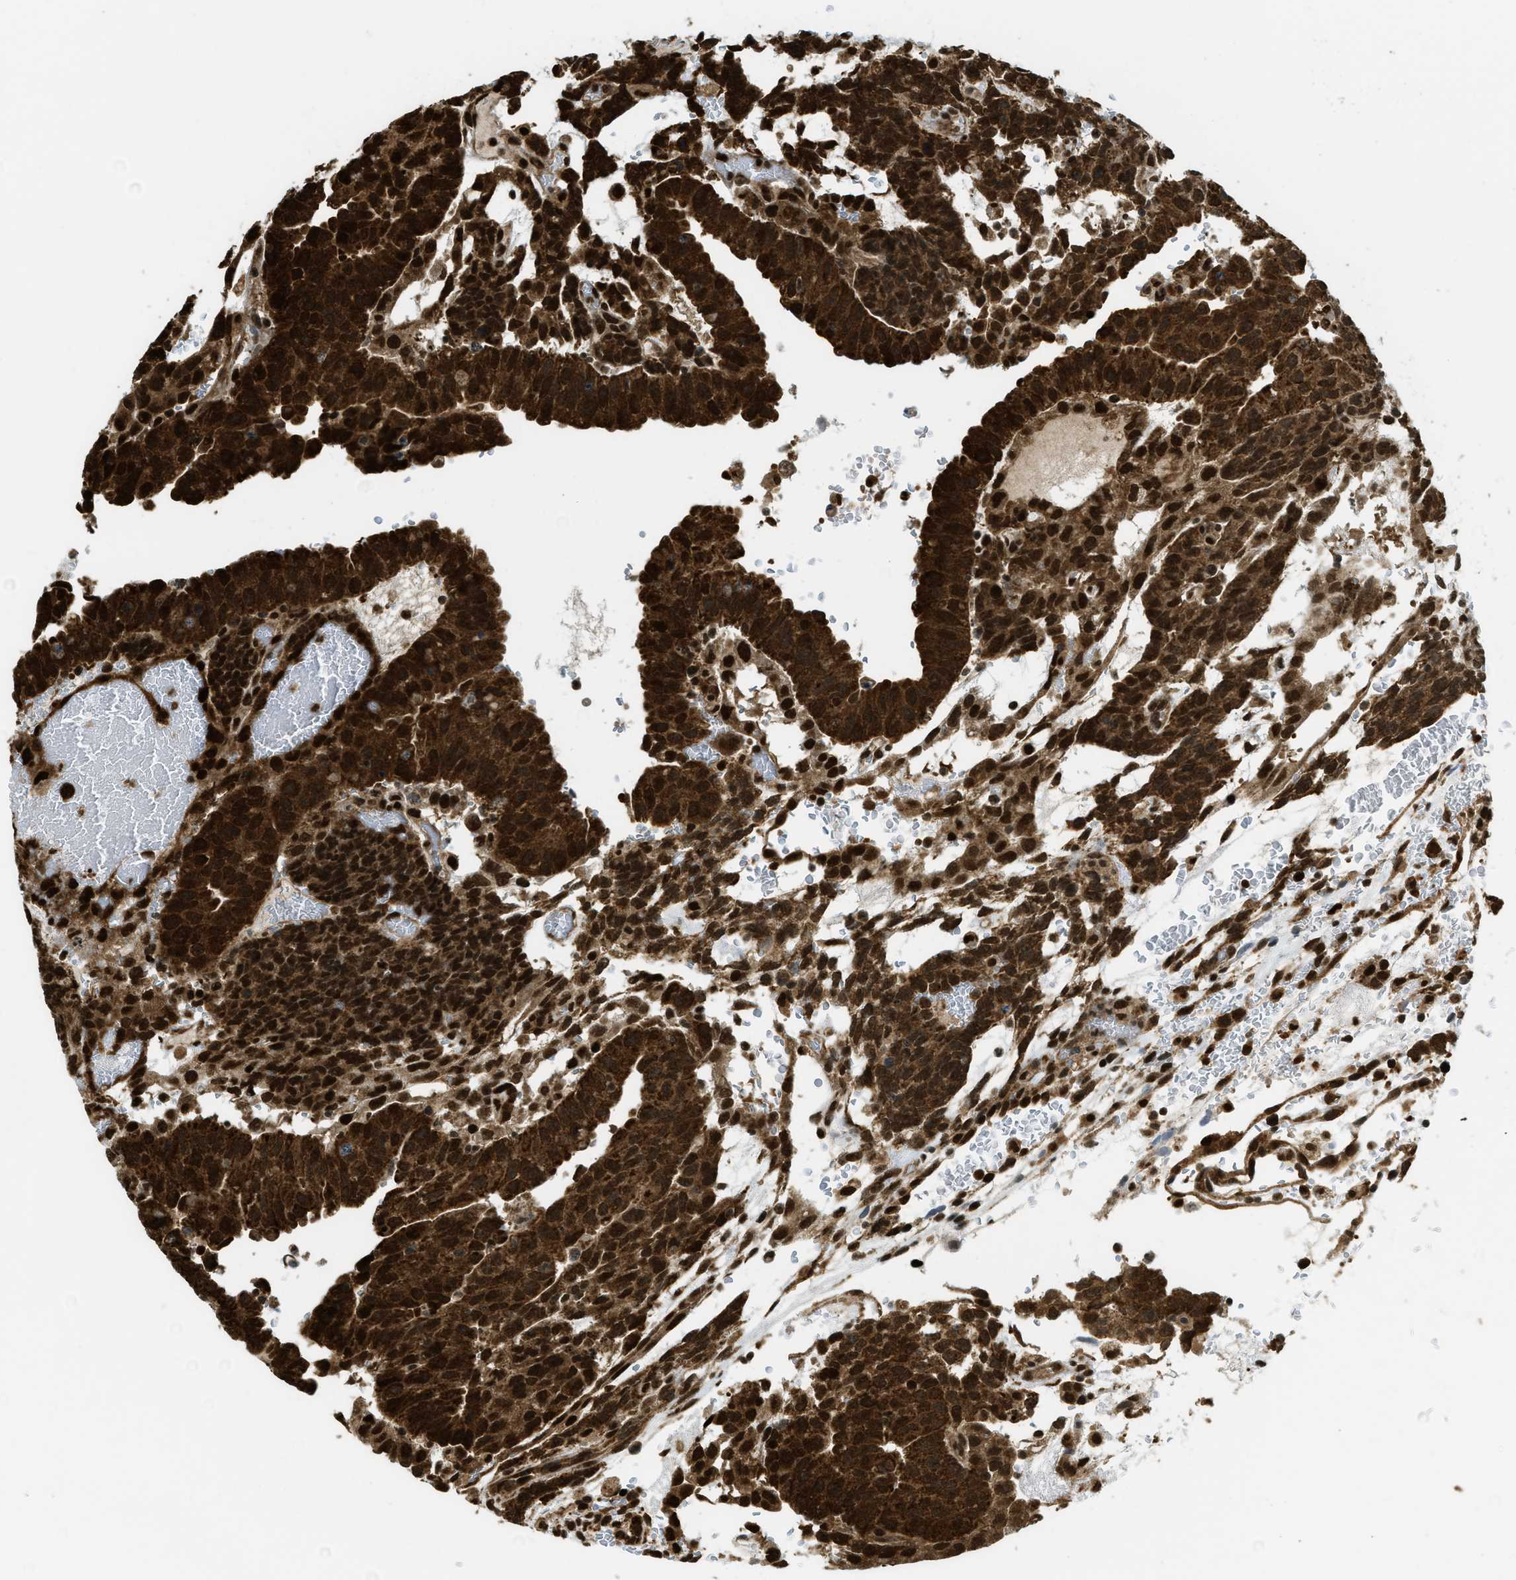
{"staining": {"intensity": "strong", "quantity": ">75%", "location": "cytoplasmic/membranous,nuclear"}, "tissue": "testis cancer", "cell_type": "Tumor cells", "image_type": "cancer", "snomed": [{"axis": "morphology", "description": "Seminoma, NOS"}, {"axis": "morphology", "description": "Carcinoma, Embryonal, NOS"}, {"axis": "topography", "description": "Testis"}], "caption": "A brown stain highlights strong cytoplasmic/membranous and nuclear expression of a protein in embryonal carcinoma (testis) tumor cells.", "gene": "TNPO1", "patient": {"sex": "male", "age": 52}}